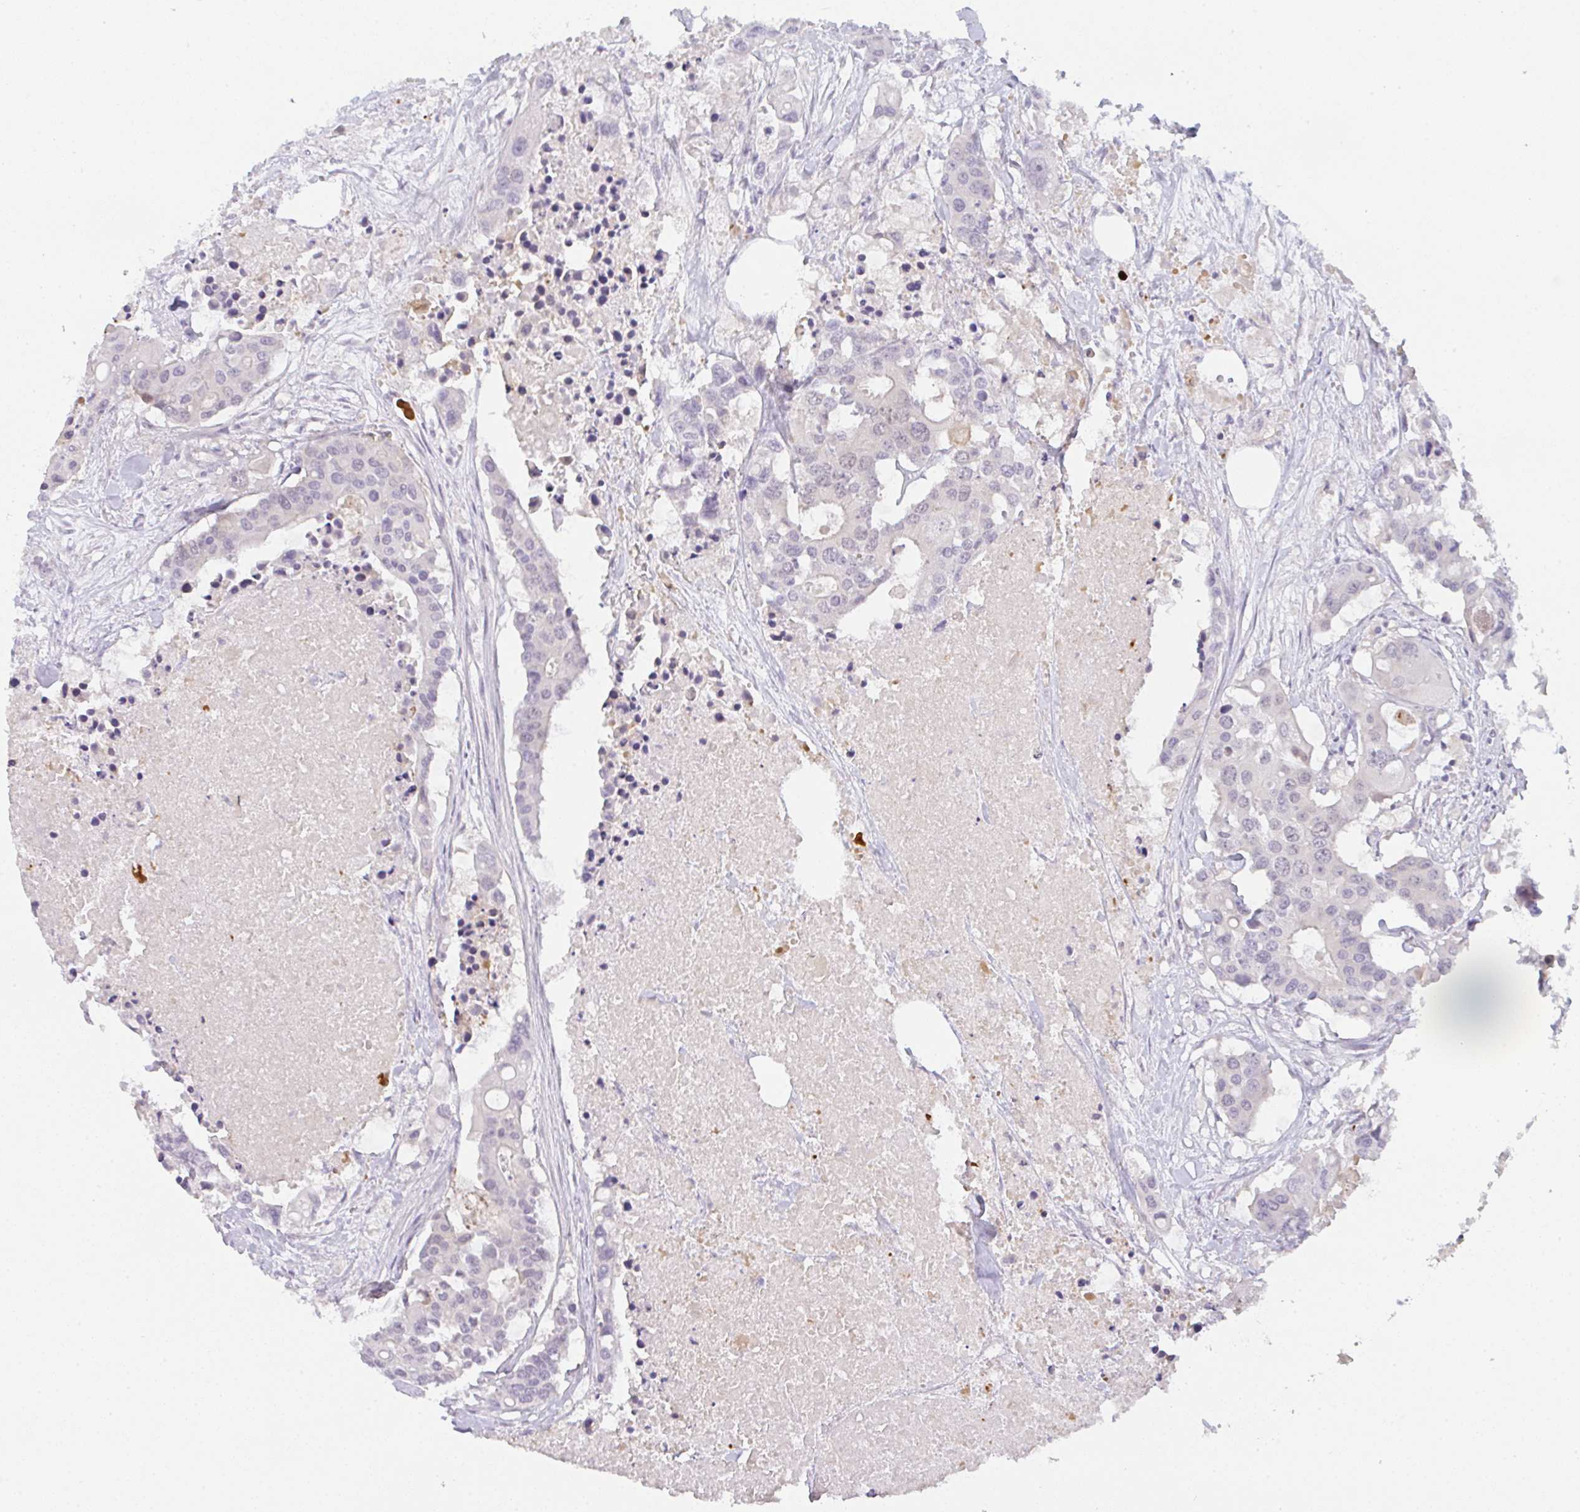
{"staining": {"intensity": "negative", "quantity": "none", "location": "none"}, "tissue": "colorectal cancer", "cell_type": "Tumor cells", "image_type": "cancer", "snomed": [{"axis": "morphology", "description": "Adenocarcinoma, NOS"}, {"axis": "topography", "description": "Colon"}], "caption": "An image of colorectal cancer stained for a protein reveals no brown staining in tumor cells. (IHC, brightfield microscopy, high magnification).", "gene": "CSE1L", "patient": {"sex": "male", "age": 77}}